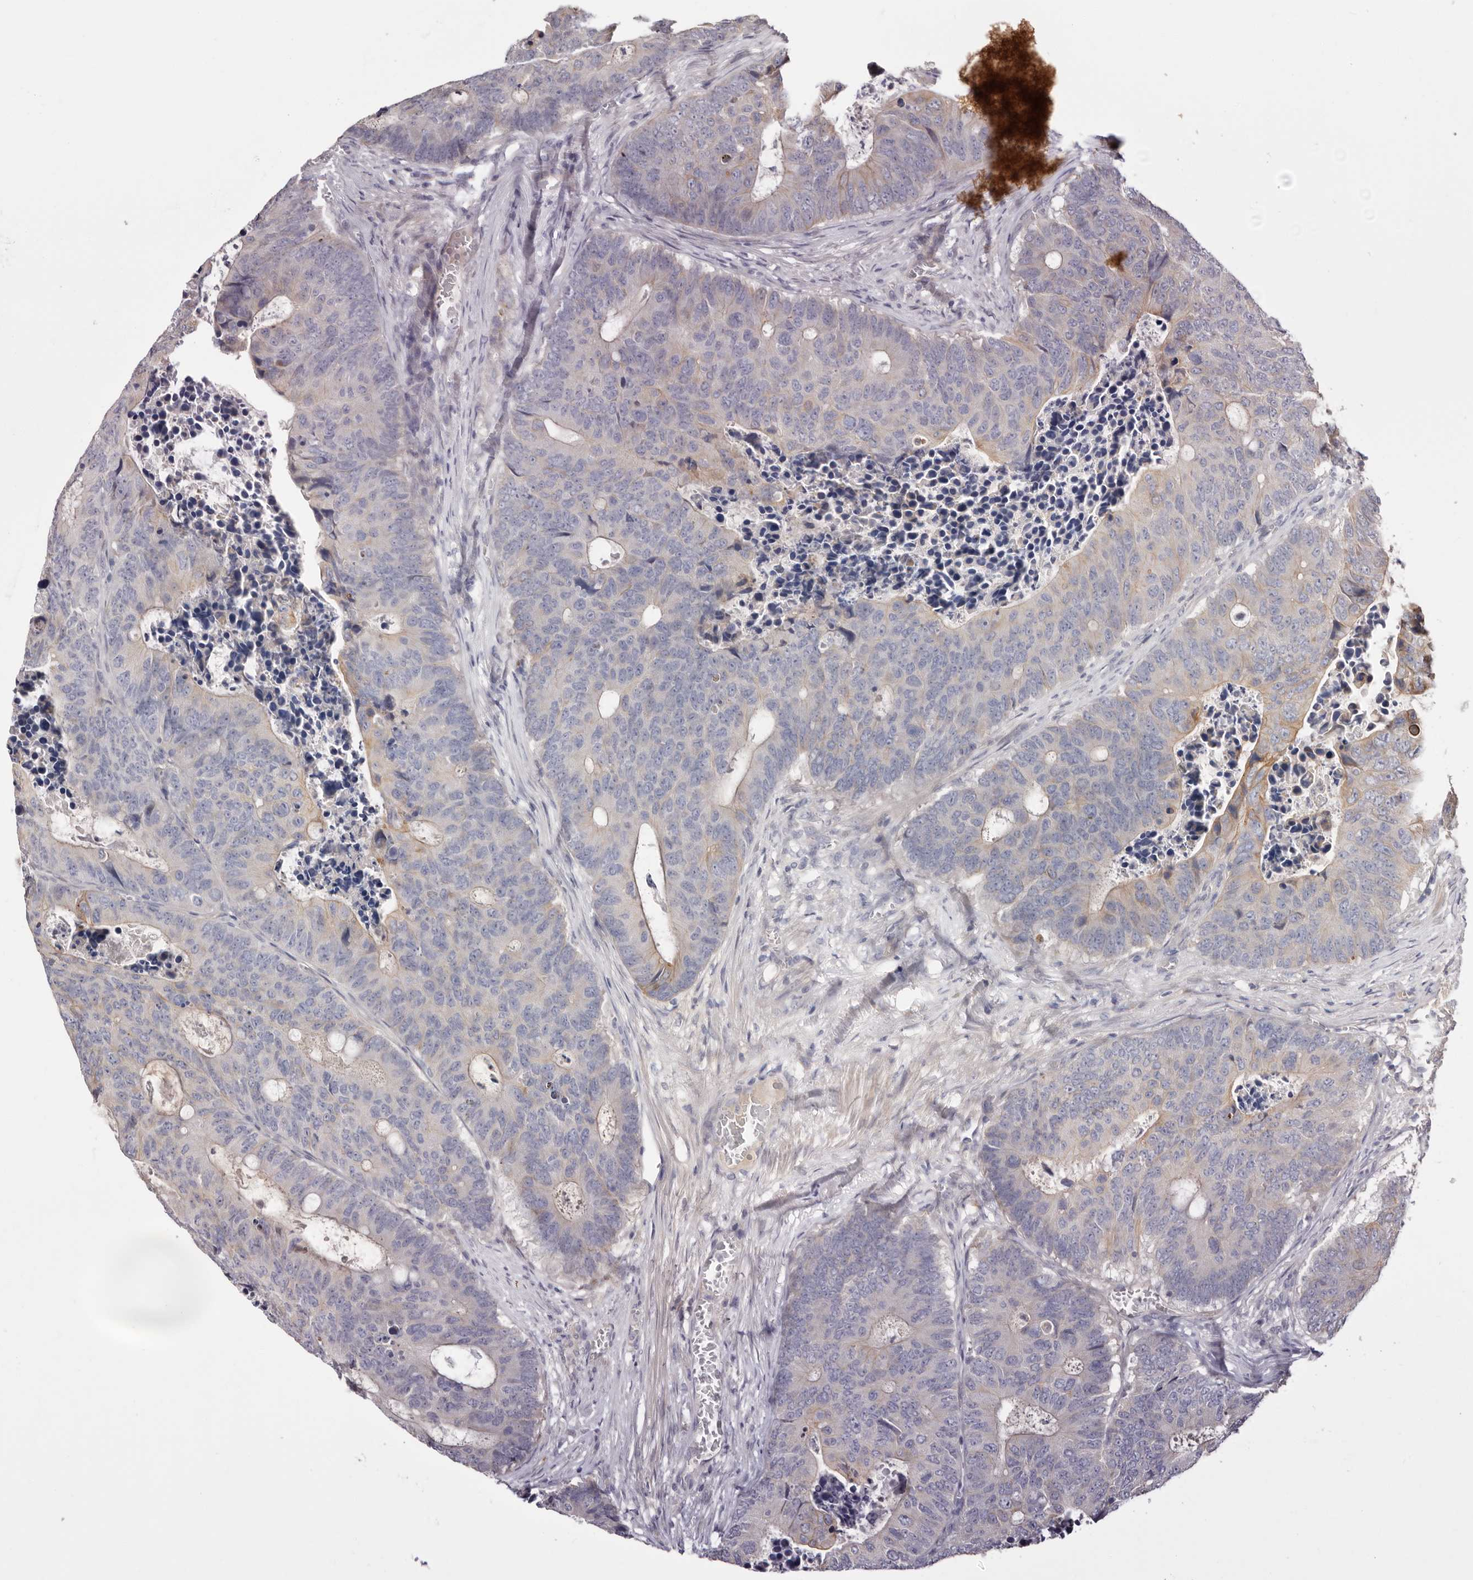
{"staining": {"intensity": "moderate", "quantity": "<25%", "location": "cytoplasmic/membranous"}, "tissue": "colorectal cancer", "cell_type": "Tumor cells", "image_type": "cancer", "snomed": [{"axis": "morphology", "description": "Adenocarcinoma, NOS"}, {"axis": "topography", "description": "Colon"}], "caption": "Human adenocarcinoma (colorectal) stained with a protein marker shows moderate staining in tumor cells.", "gene": "STK16", "patient": {"sex": "male", "age": 87}}